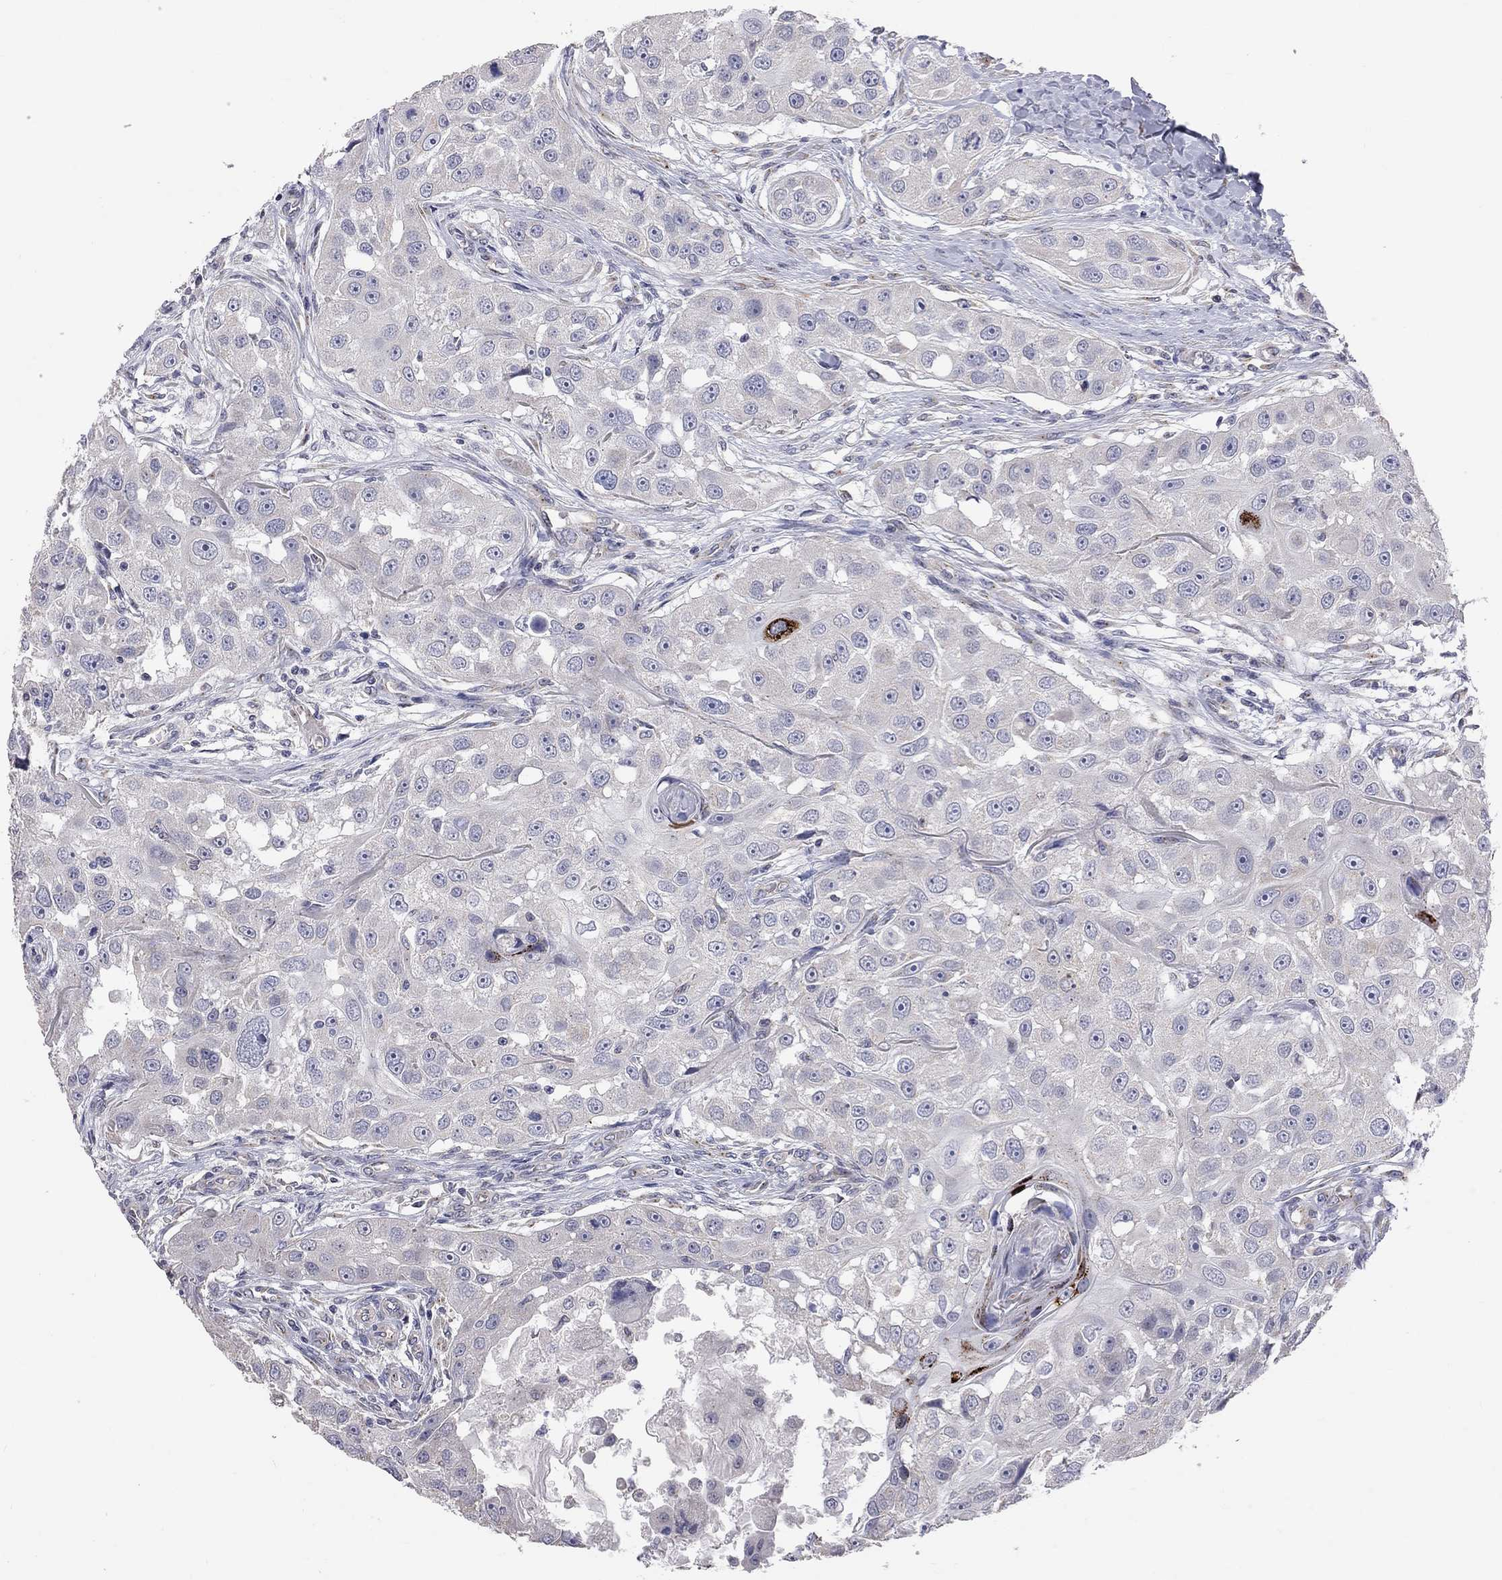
{"staining": {"intensity": "strong", "quantity": "<25%", "location": "cytoplasmic/membranous"}, "tissue": "head and neck cancer", "cell_type": "Tumor cells", "image_type": "cancer", "snomed": [{"axis": "morphology", "description": "Squamous cell carcinoma, NOS"}, {"axis": "topography", "description": "Head-Neck"}], "caption": "Protein expression analysis of head and neck squamous cell carcinoma shows strong cytoplasmic/membranous positivity in approximately <25% of tumor cells.", "gene": "OPRK1", "patient": {"sex": "male", "age": 51}}